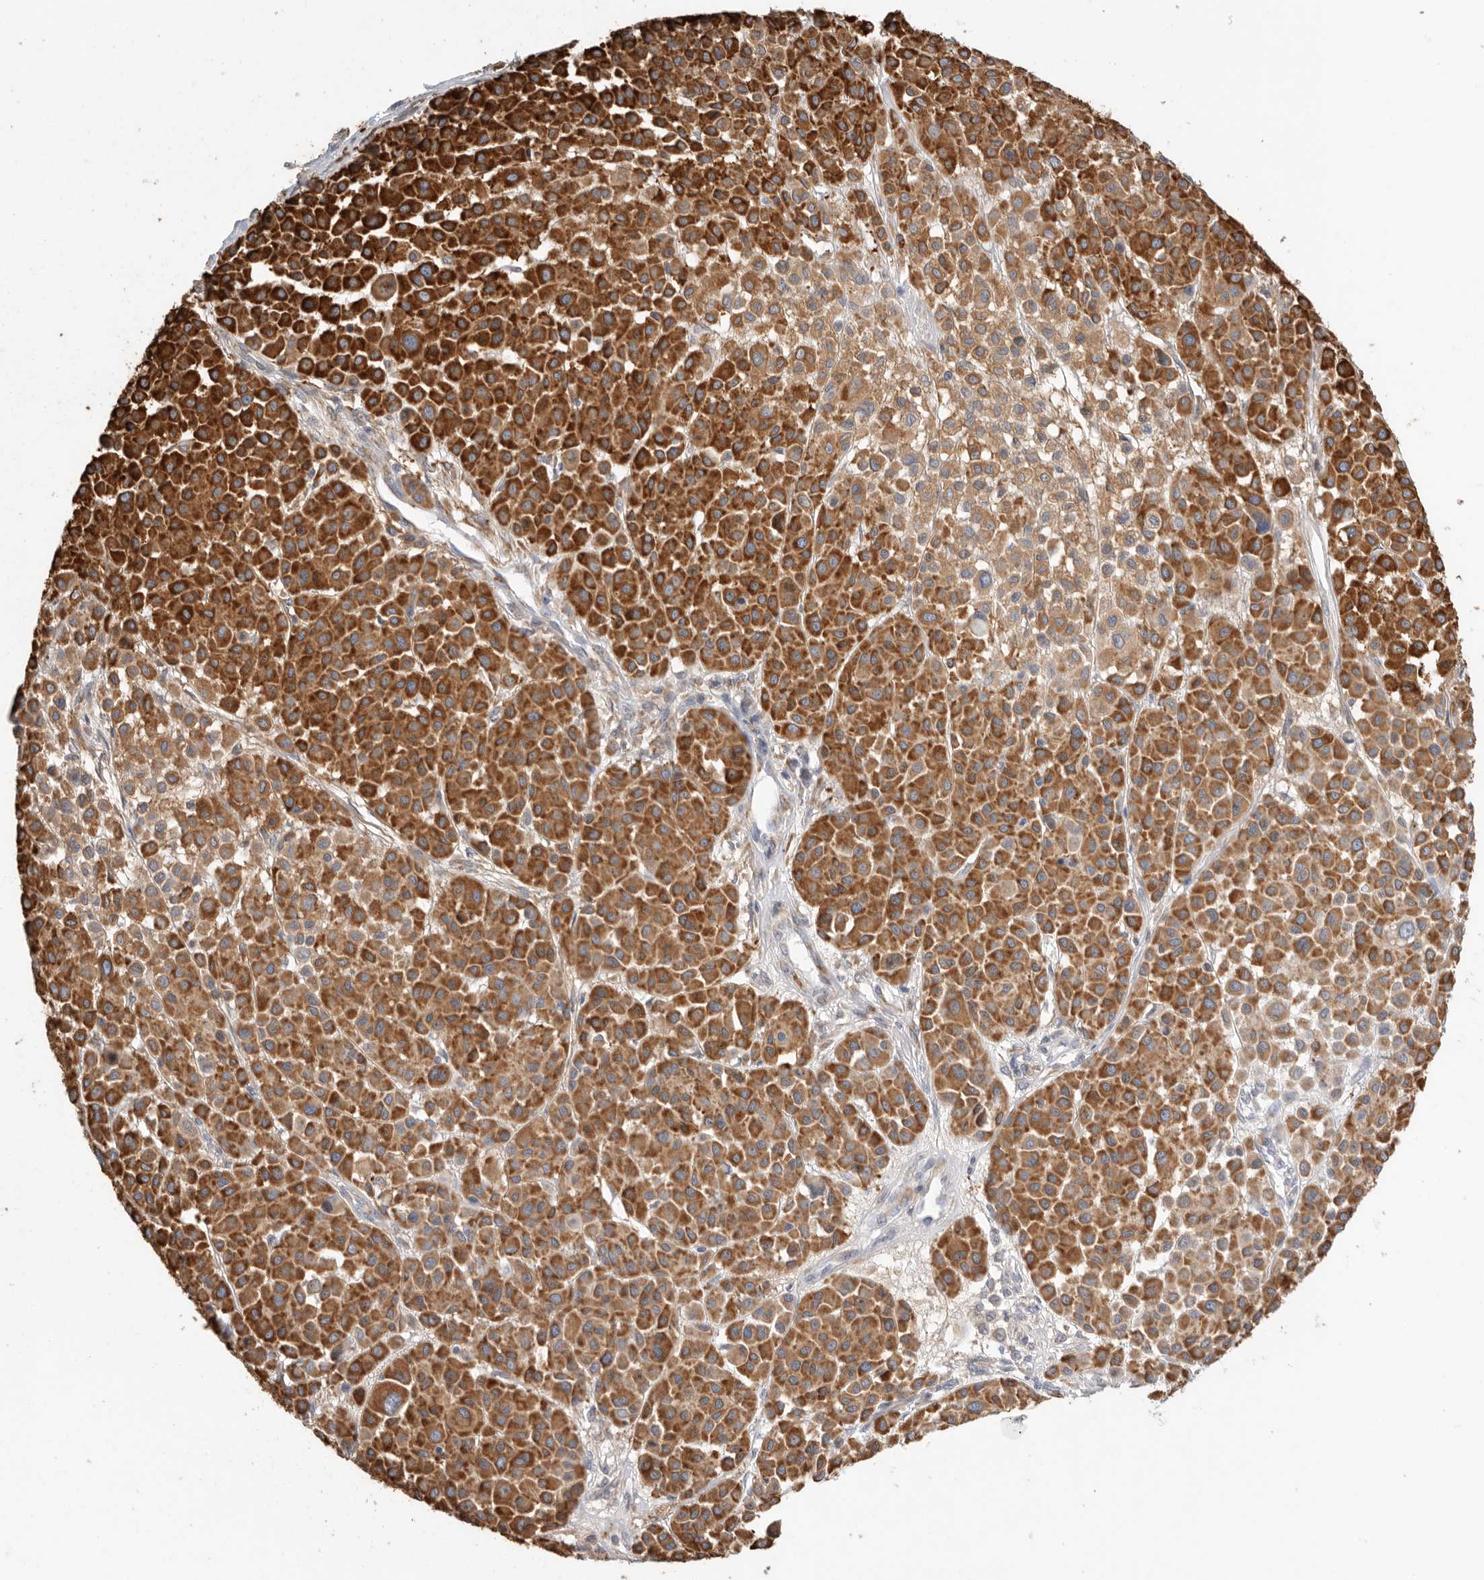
{"staining": {"intensity": "strong", "quantity": ">75%", "location": "cytoplasmic/membranous"}, "tissue": "melanoma", "cell_type": "Tumor cells", "image_type": "cancer", "snomed": [{"axis": "morphology", "description": "Malignant melanoma, Metastatic site"}, {"axis": "topography", "description": "Soft tissue"}], "caption": "Melanoma stained with a brown dye demonstrates strong cytoplasmic/membranous positive expression in about >75% of tumor cells.", "gene": "BLOC1S5", "patient": {"sex": "male", "age": 41}}